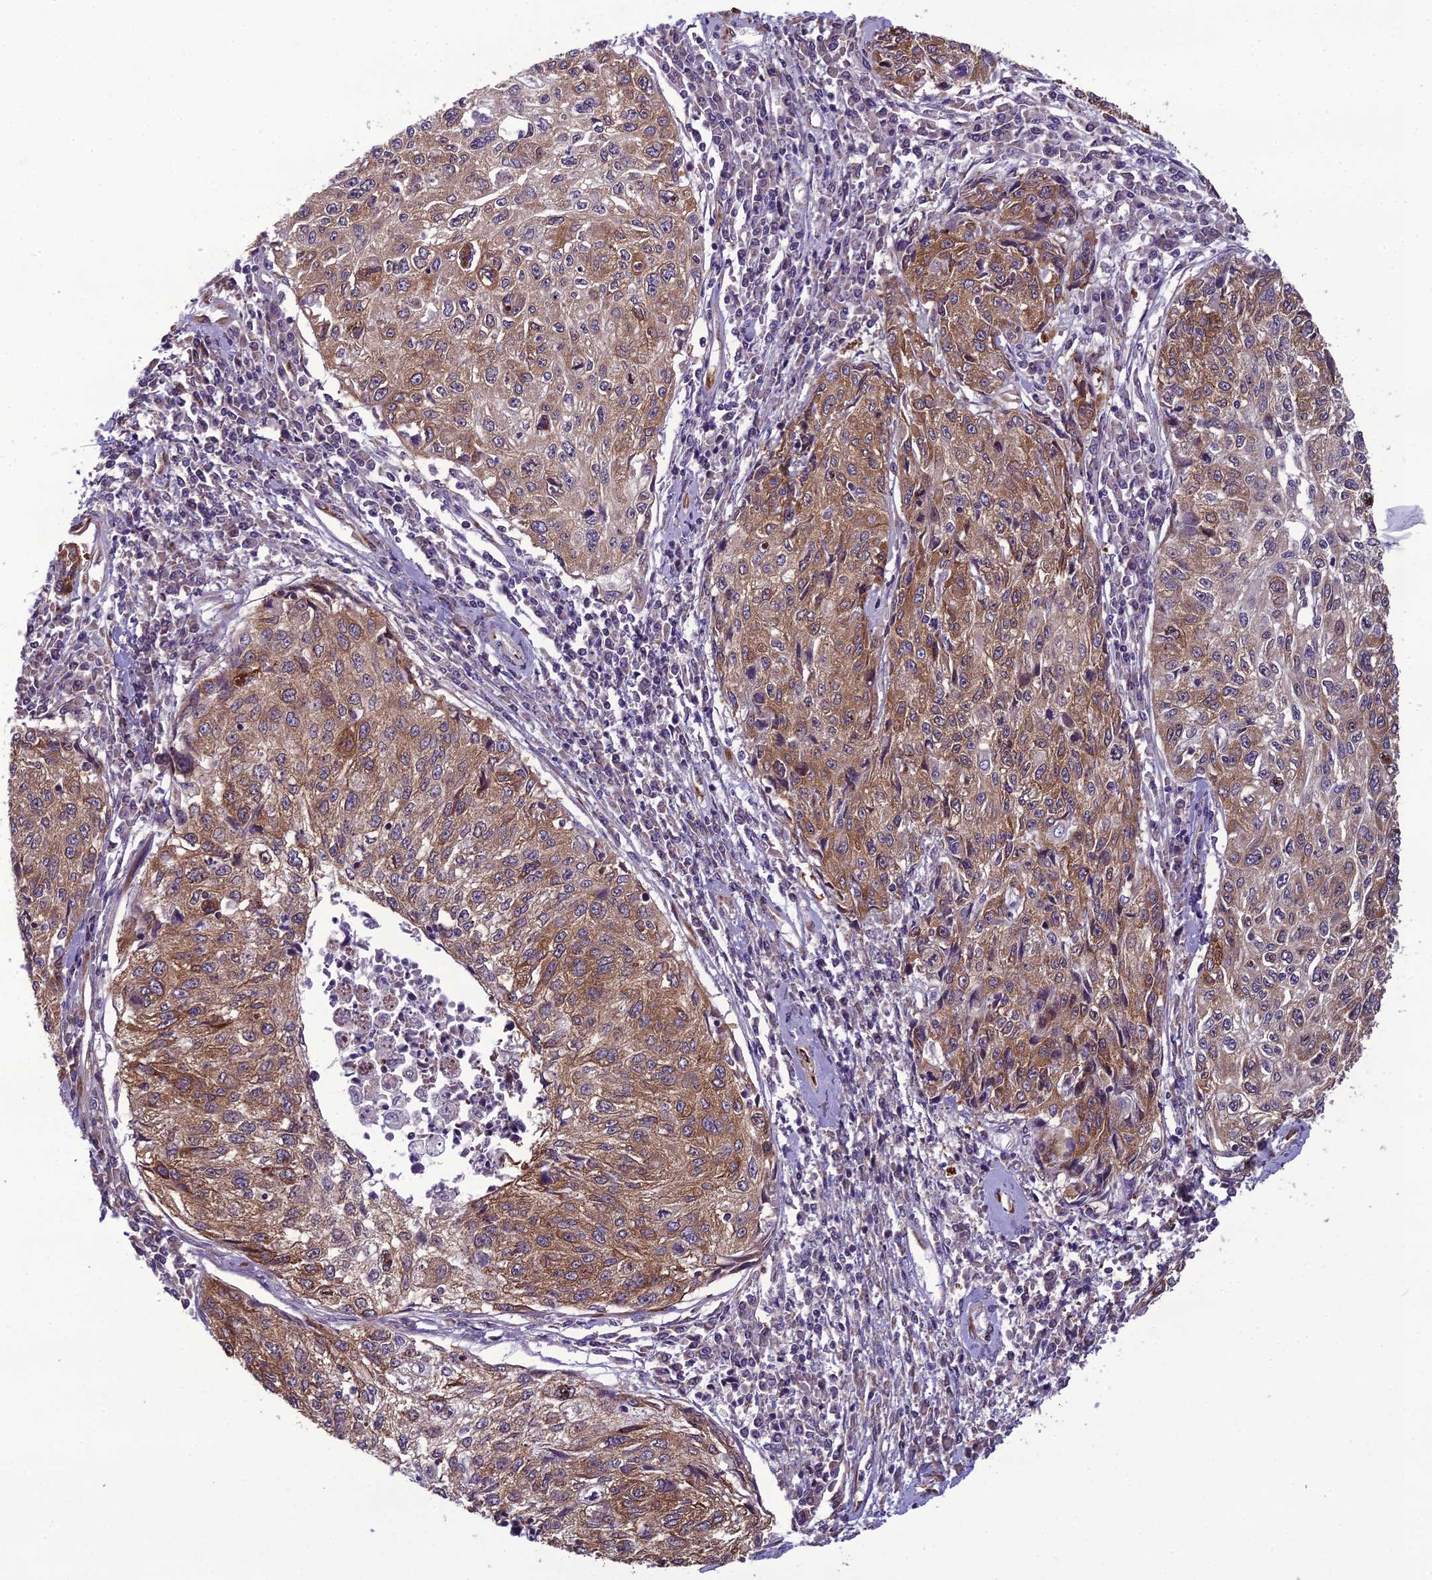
{"staining": {"intensity": "moderate", "quantity": ">75%", "location": "cytoplasmic/membranous"}, "tissue": "cervical cancer", "cell_type": "Tumor cells", "image_type": "cancer", "snomed": [{"axis": "morphology", "description": "Squamous cell carcinoma, NOS"}, {"axis": "topography", "description": "Cervix"}], "caption": "Human cervical cancer (squamous cell carcinoma) stained with a protein marker reveals moderate staining in tumor cells.", "gene": "NODAL", "patient": {"sex": "female", "age": 57}}